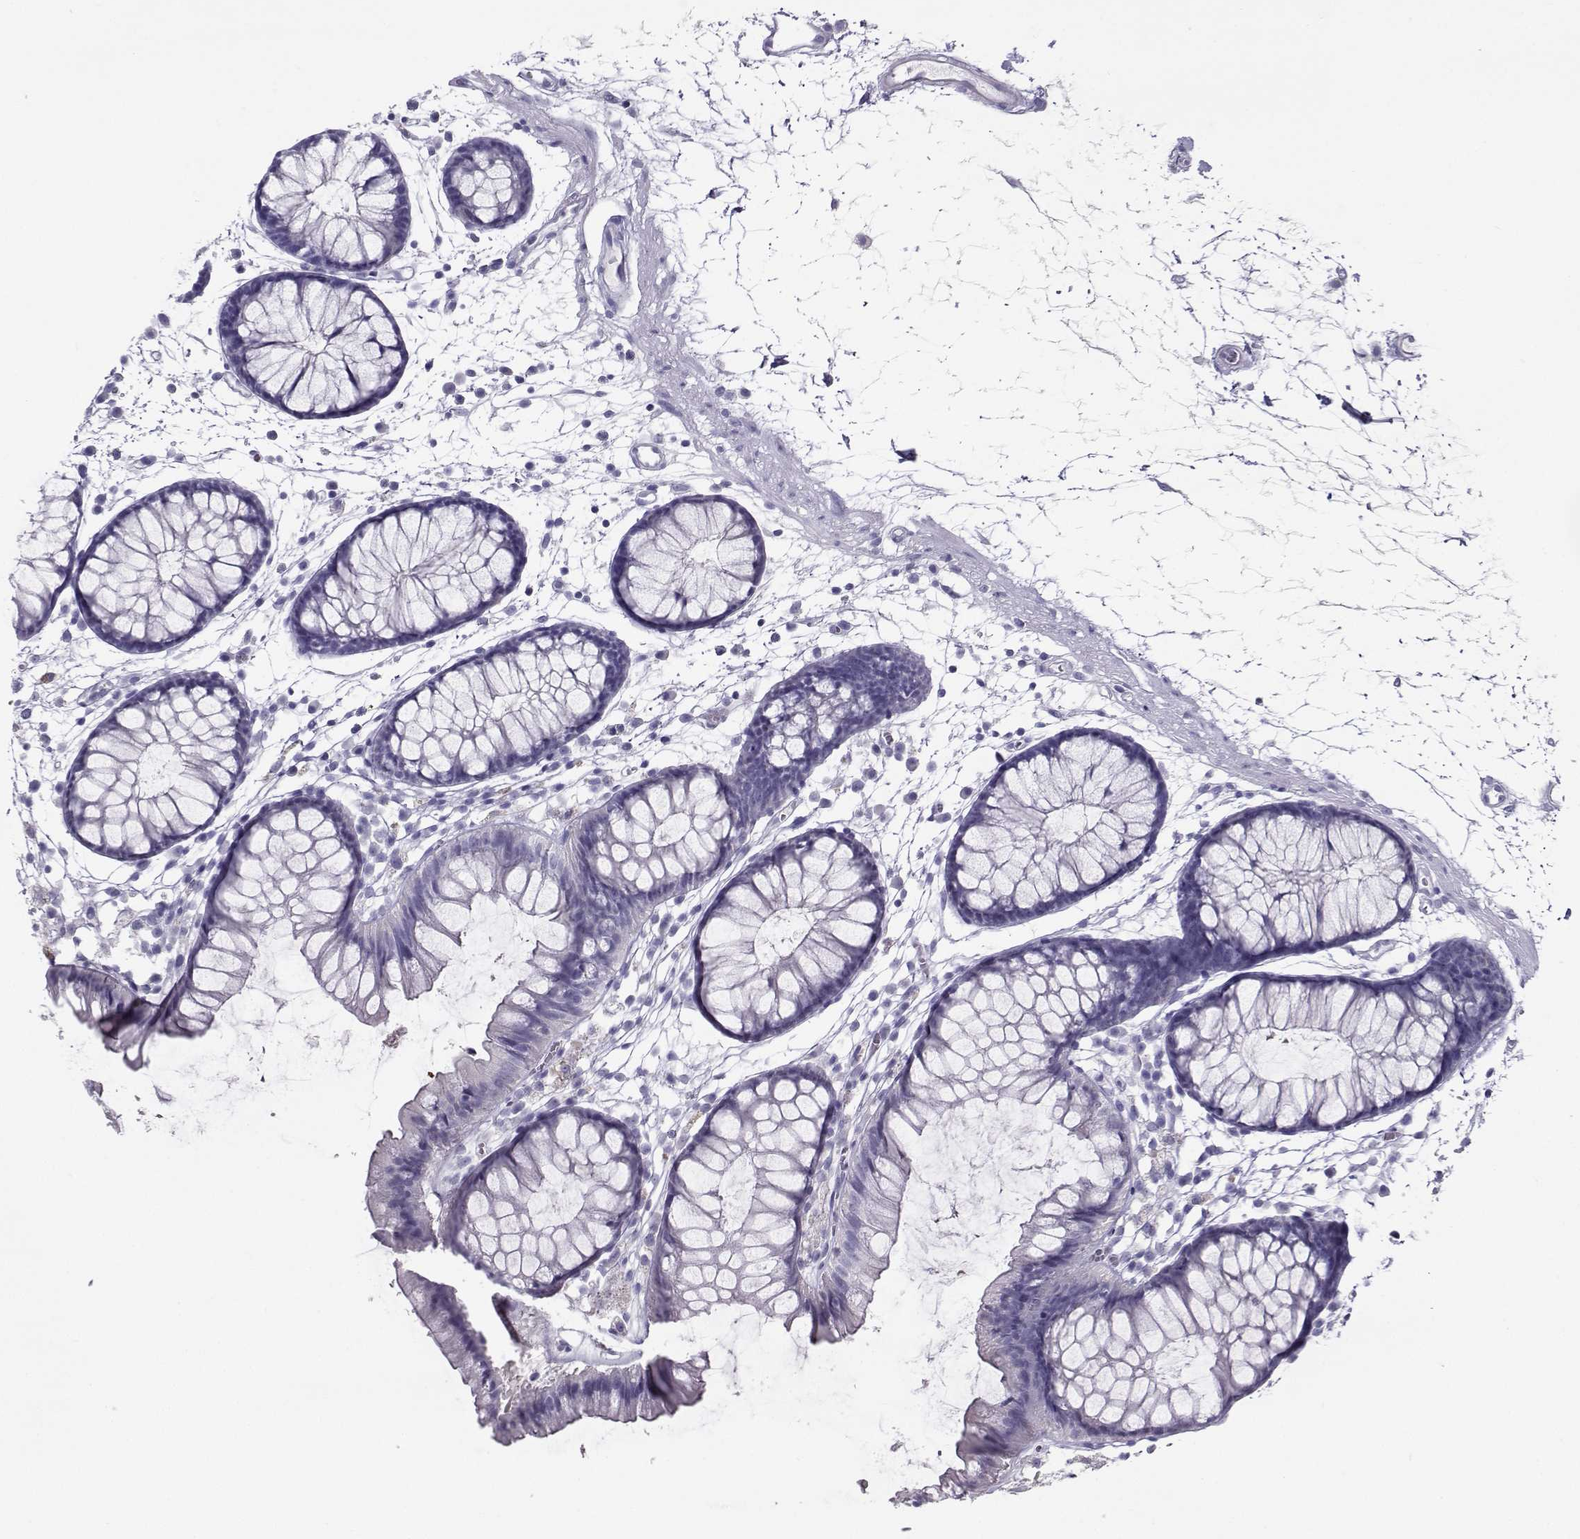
{"staining": {"intensity": "negative", "quantity": "none", "location": "none"}, "tissue": "colon", "cell_type": "Endothelial cells", "image_type": "normal", "snomed": [{"axis": "morphology", "description": "Normal tissue, NOS"}, {"axis": "morphology", "description": "Adenocarcinoma, NOS"}, {"axis": "topography", "description": "Colon"}], "caption": "DAB (3,3'-diaminobenzidine) immunohistochemical staining of normal colon demonstrates no significant expression in endothelial cells.", "gene": "PGK1", "patient": {"sex": "male", "age": 65}}